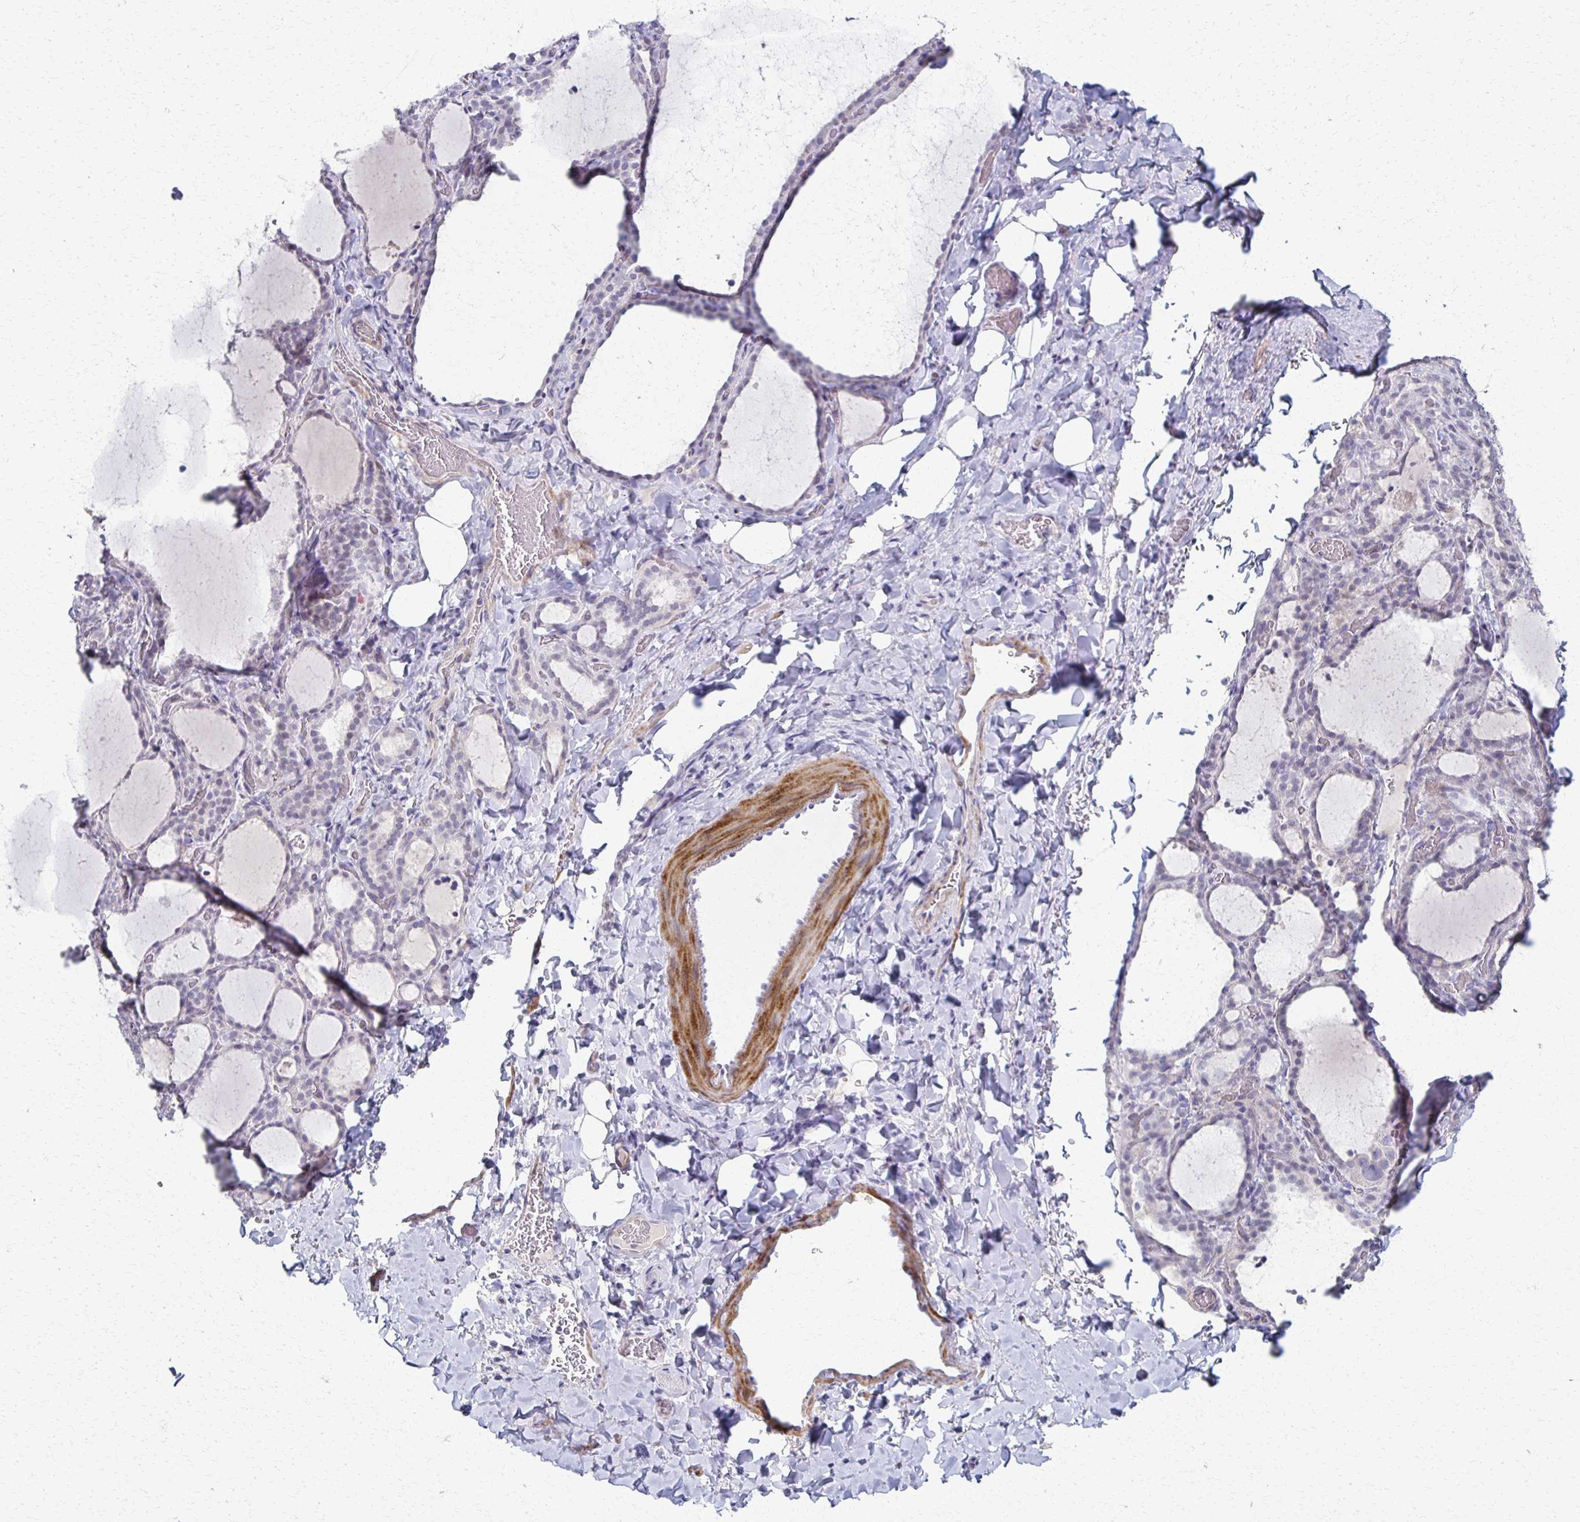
{"staining": {"intensity": "negative", "quantity": "none", "location": "none"}, "tissue": "thyroid gland", "cell_type": "Glandular cells", "image_type": "normal", "snomed": [{"axis": "morphology", "description": "Normal tissue, NOS"}, {"axis": "topography", "description": "Thyroid gland"}], "caption": "Normal thyroid gland was stained to show a protein in brown. There is no significant expression in glandular cells.", "gene": "FOXO4", "patient": {"sex": "female", "age": 22}}